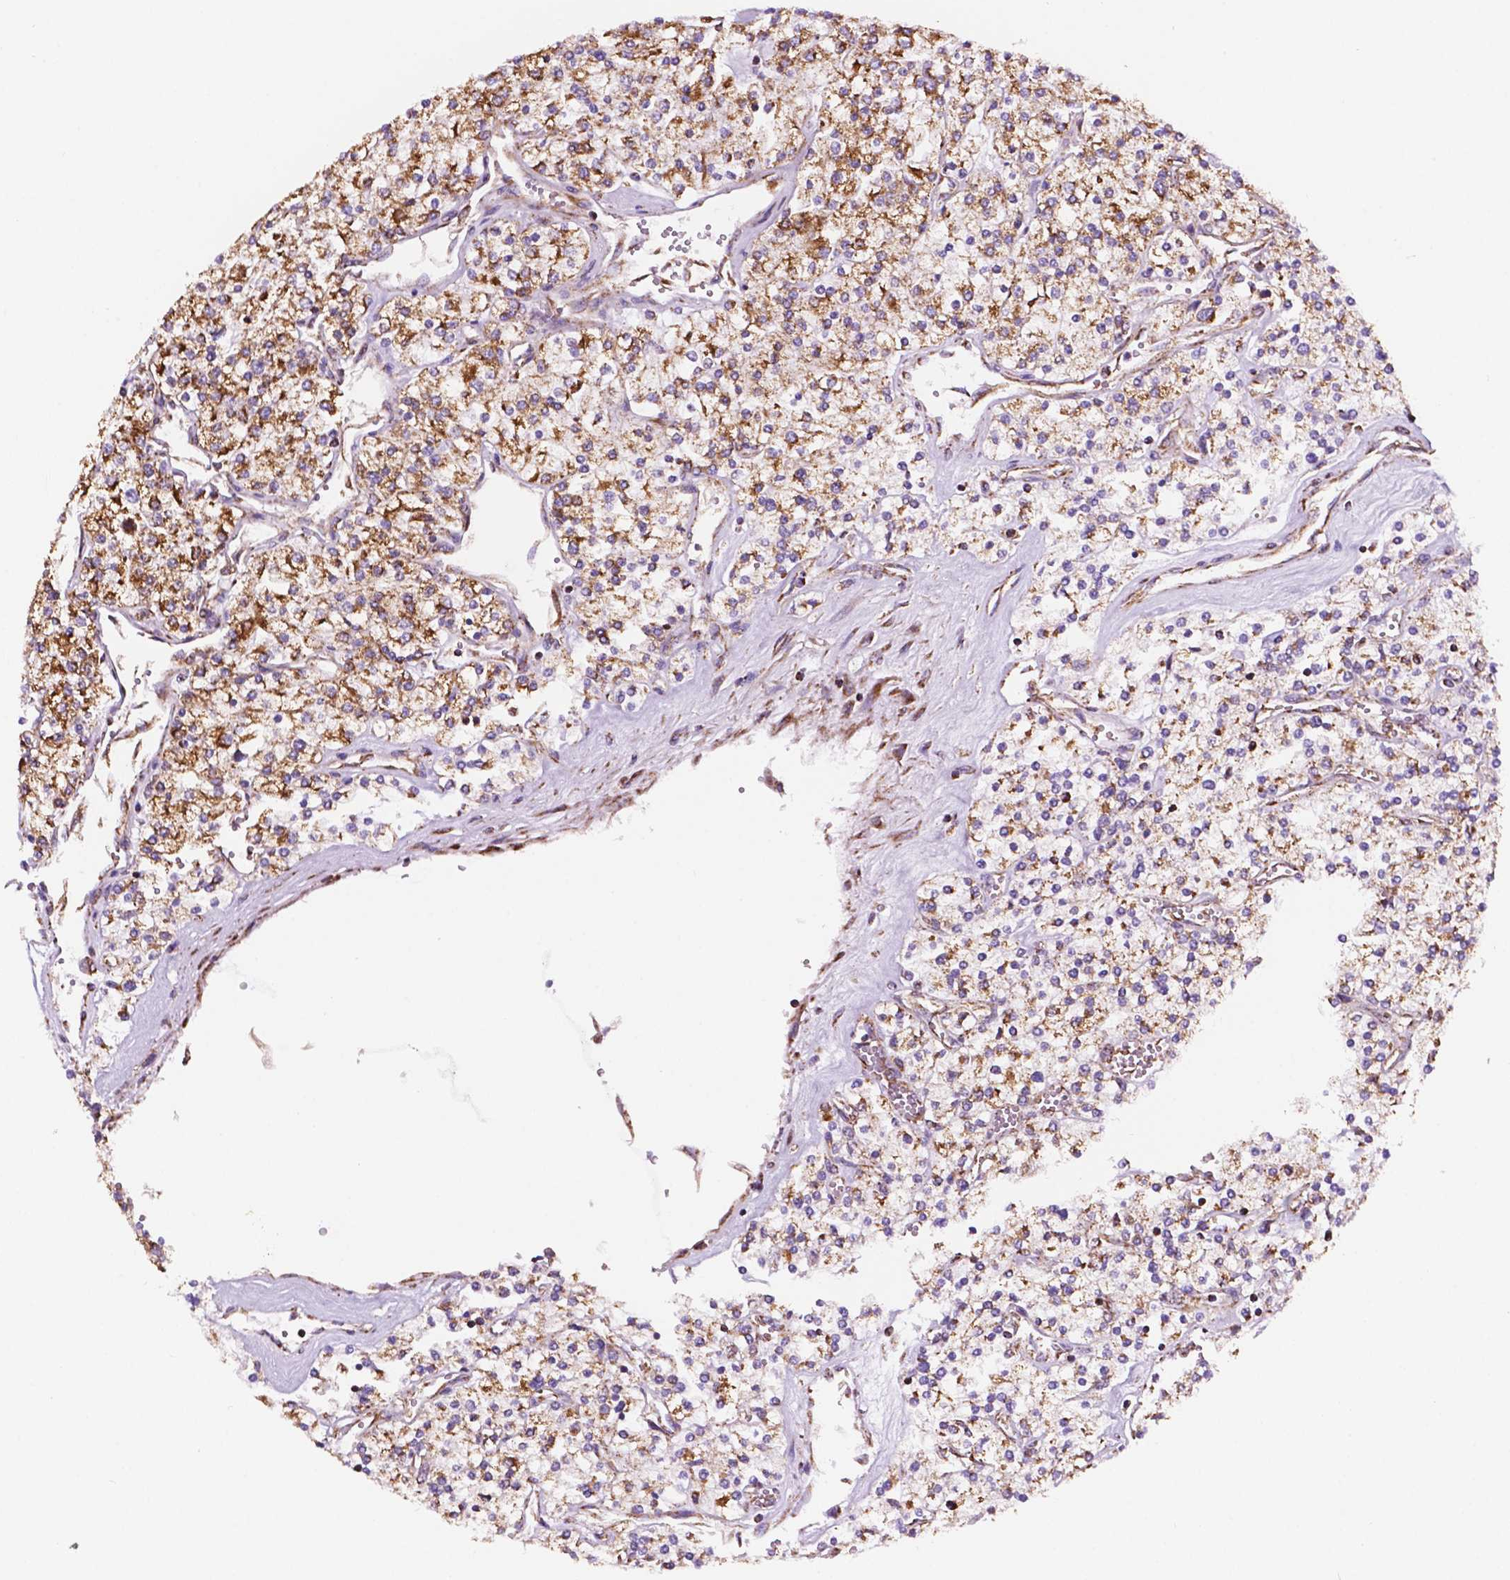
{"staining": {"intensity": "moderate", "quantity": ">75%", "location": "cytoplasmic/membranous"}, "tissue": "renal cancer", "cell_type": "Tumor cells", "image_type": "cancer", "snomed": [{"axis": "morphology", "description": "Adenocarcinoma, NOS"}, {"axis": "topography", "description": "Kidney"}], "caption": "The immunohistochemical stain shows moderate cytoplasmic/membranous expression in tumor cells of renal cancer tissue. (DAB IHC with brightfield microscopy, high magnification).", "gene": "GEMIN4", "patient": {"sex": "male", "age": 80}}